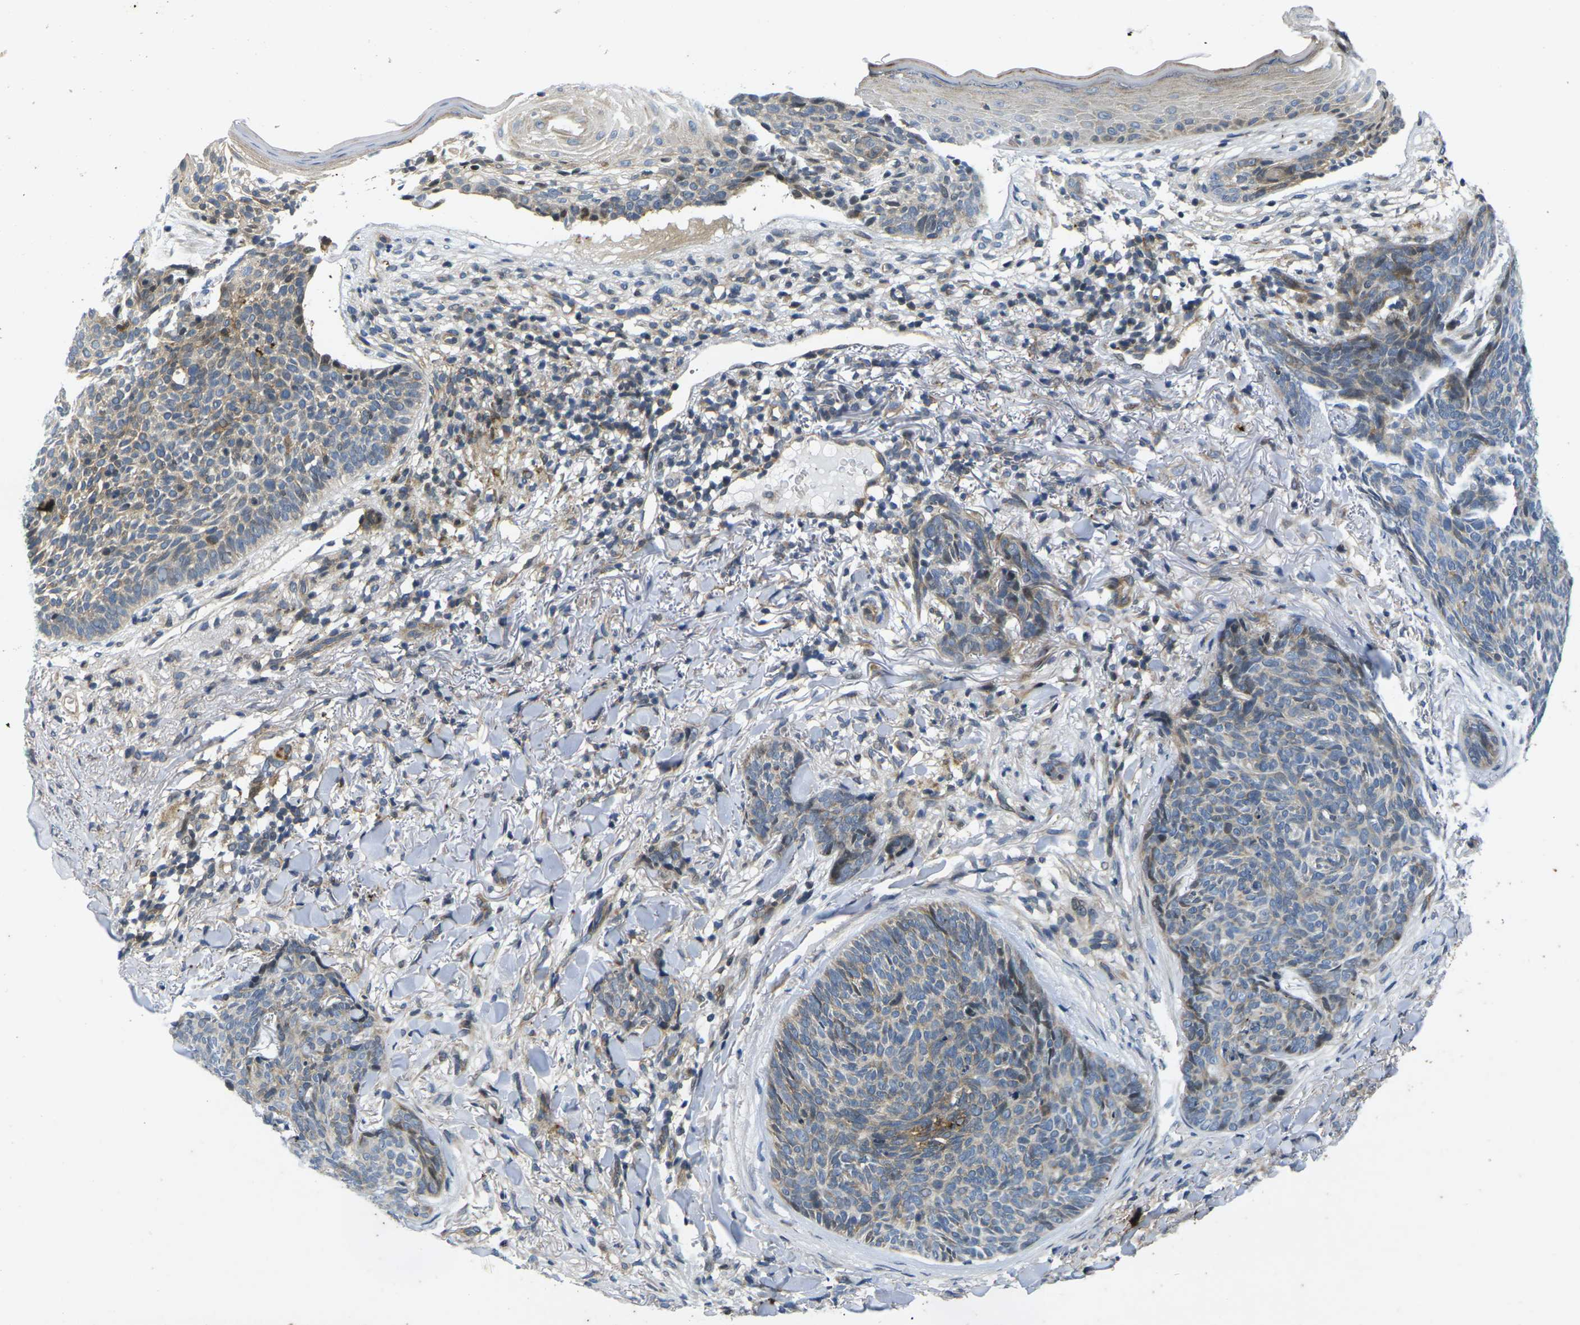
{"staining": {"intensity": "weak", "quantity": ">75%", "location": "cytoplasmic/membranous"}, "tissue": "skin cancer", "cell_type": "Tumor cells", "image_type": "cancer", "snomed": [{"axis": "morphology", "description": "Basal cell carcinoma"}, {"axis": "topography", "description": "Skin"}], "caption": "Brown immunohistochemical staining in skin cancer exhibits weak cytoplasmic/membranous expression in about >75% of tumor cells. (DAB IHC with brightfield microscopy, high magnification).", "gene": "ROBO2", "patient": {"sex": "female", "age": 70}}